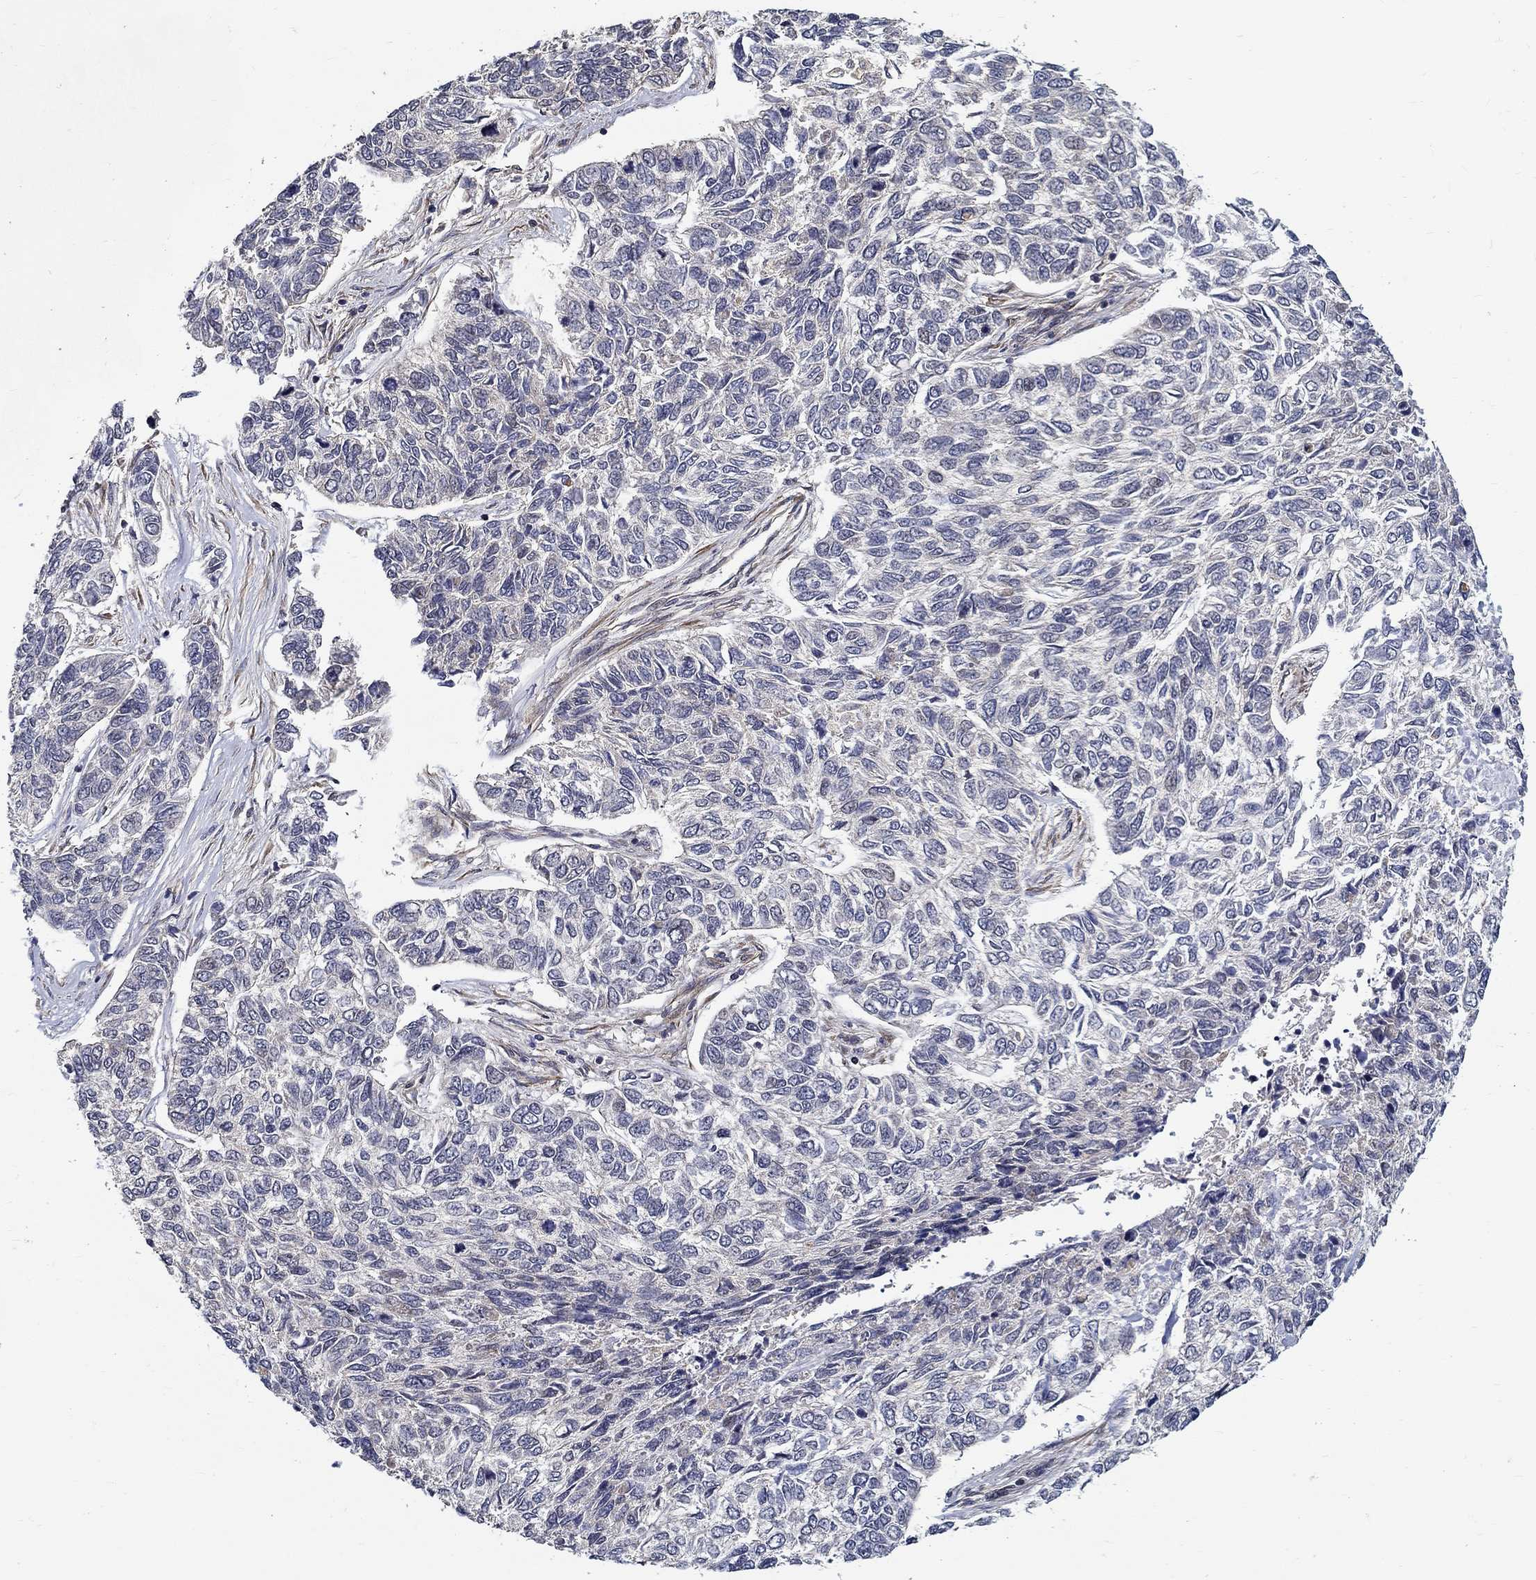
{"staining": {"intensity": "negative", "quantity": "none", "location": "none"}, "tissue": "skin cancer", "cell_type": "Tumor cells", "image_type": "cancer", "snomed": [{"axis": "morphology", "description": "Basal cell carcinoma"}, {"axis": "topography", "description": "Skin"}], "caption": "Immunohistochemical staining of human basal cell carcinoma (skin) displays no significant staining in tumor cells.", "gene": "ZNF594", "patient": {"sex": "female", "age": 65}}